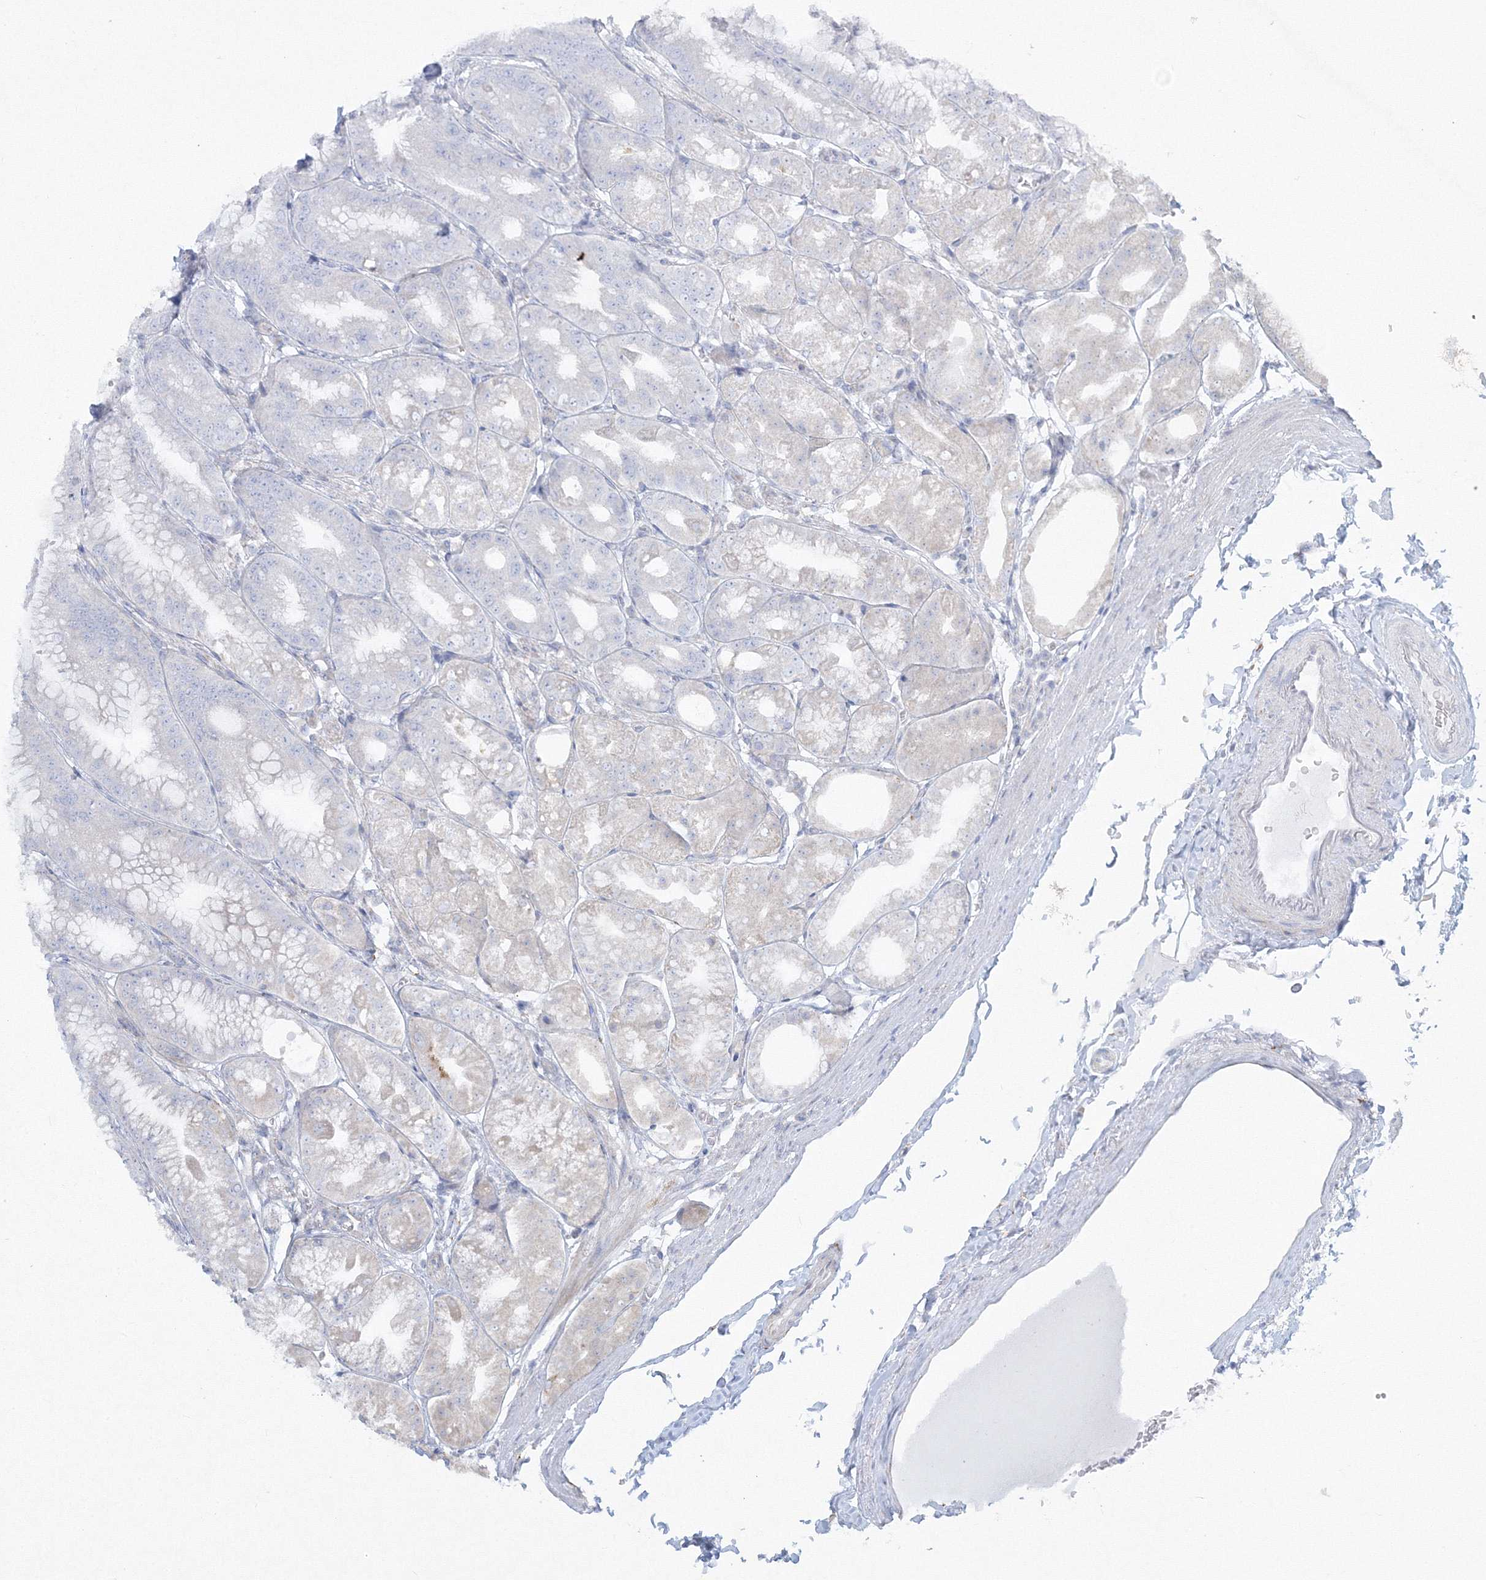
{"staining": {"intensity": "weak", "quantity": "<25%", "location": "cytoplasmic/membranous"}, "tissue": "stomach", "cell_type": "Glandular cells", "image_type": "normal", "snomed": [{"axis": "morphology", "description": "Normal tissue, NOS"}, {"axis": "topography", "description": "Stomach, lower"}], "caption": "DAB (3,3'-diaminobenzidine) immunohistochemical staining of unremarkable stomach reveals no significant expression in glandular cells. (Stains: DAB IHC with hematoxylin counter stain, Microscopy: brightfield microscopy at high magnification).", "gene": "WDR49", "patient": {"sex": "male", "age": 71}}